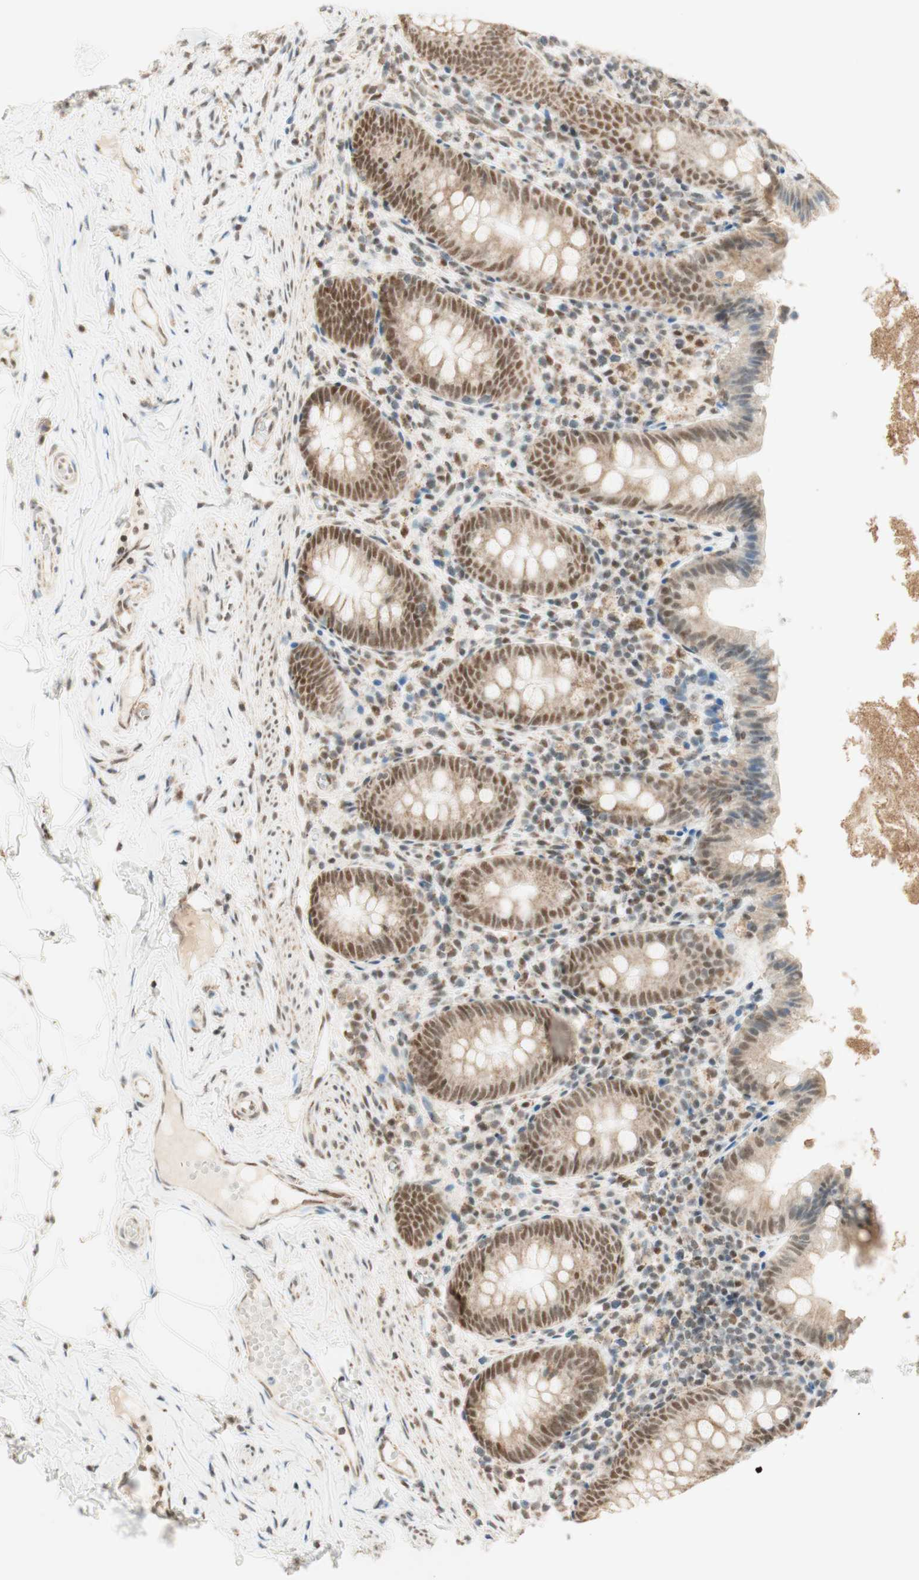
{"staining": {"intensity": "moderate", "quantity": ">75%", "location": "nuclear"}, "tissue": "appendix", "cell_type": "Glandular cells", "image_type": "normal", "snomed": [{"axis": "morphology", "description": "Normal tissue, NOS"}, {"axis": "topography", "description": "Appendix"}], "caption": "This micrograph shows unremarkable appendix stained with immunohistochemistry (IHC) to label a protein in brown. The nuclear of glandular cells show moderate positivity for the protein. Nuclei are counter-stained blue.", "gene": "ZNF782", "patient": {"sex": "male", "age": 52}}